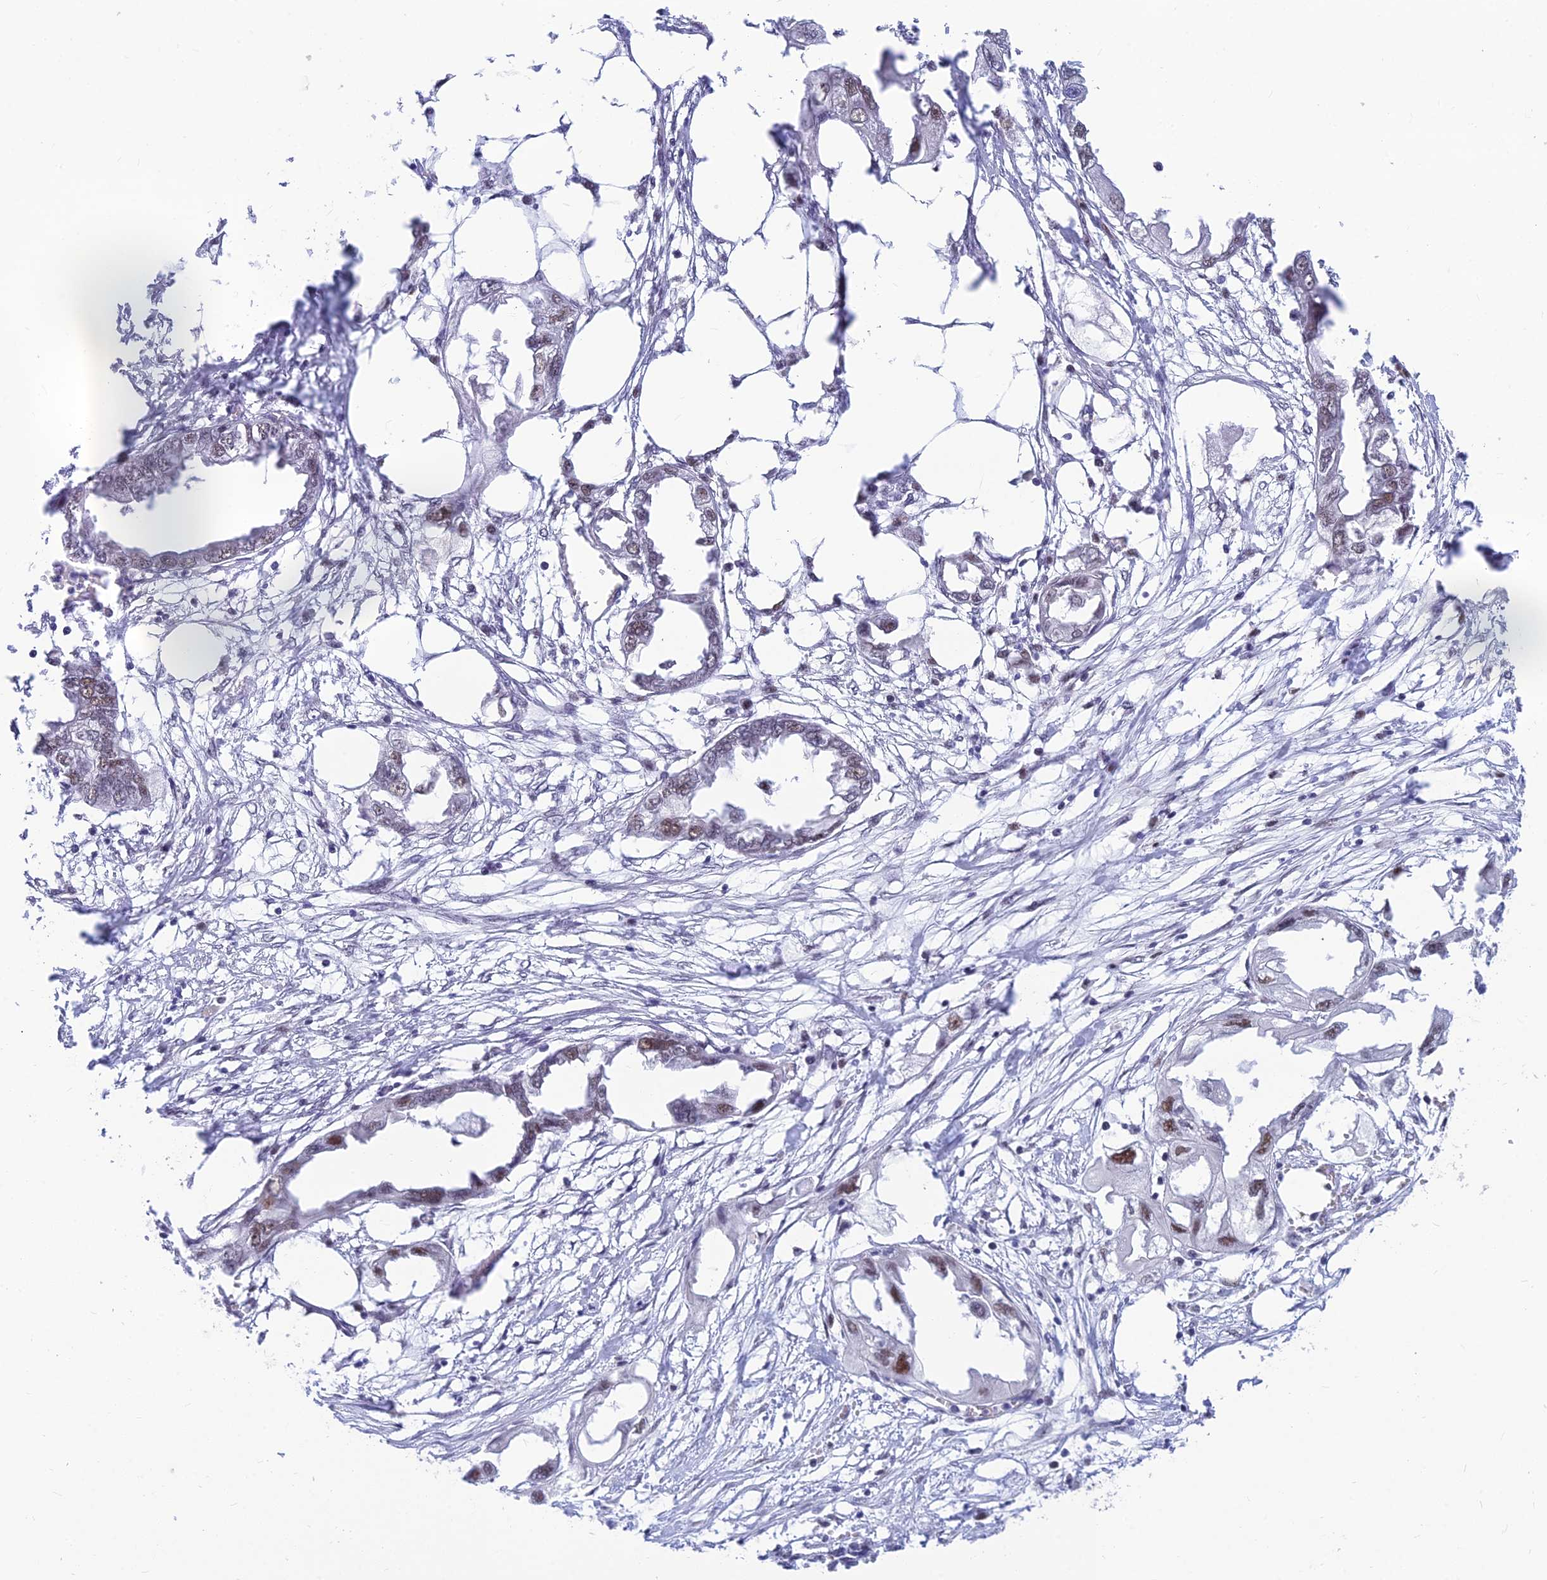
{"staining": {"intensity": "weak", "quantity": "<25%", "location": "nuclear"}, "tissue": "endometrial cancer", "cell_type": "Tumor cells", "image_type": "cancer", "snomed": [{"axis": "morphology", "description": "Adenocarcinoma, NOS"}, {"axis": "morphology", "description": "Adenocarcinoma, metastatic, NOS"}, {"axis": "topography", "description": "Adipose tissue"}, {"axis": "topography", "description": "Endometrium"}], "caption": "DAB (3,3'-diaminobenzidine) immunohistochemical staining of endometrial cancer shows no significant expression in tumor cells.", "gene": "CLK4", "patient": {"sex": "female", "age": 67}}